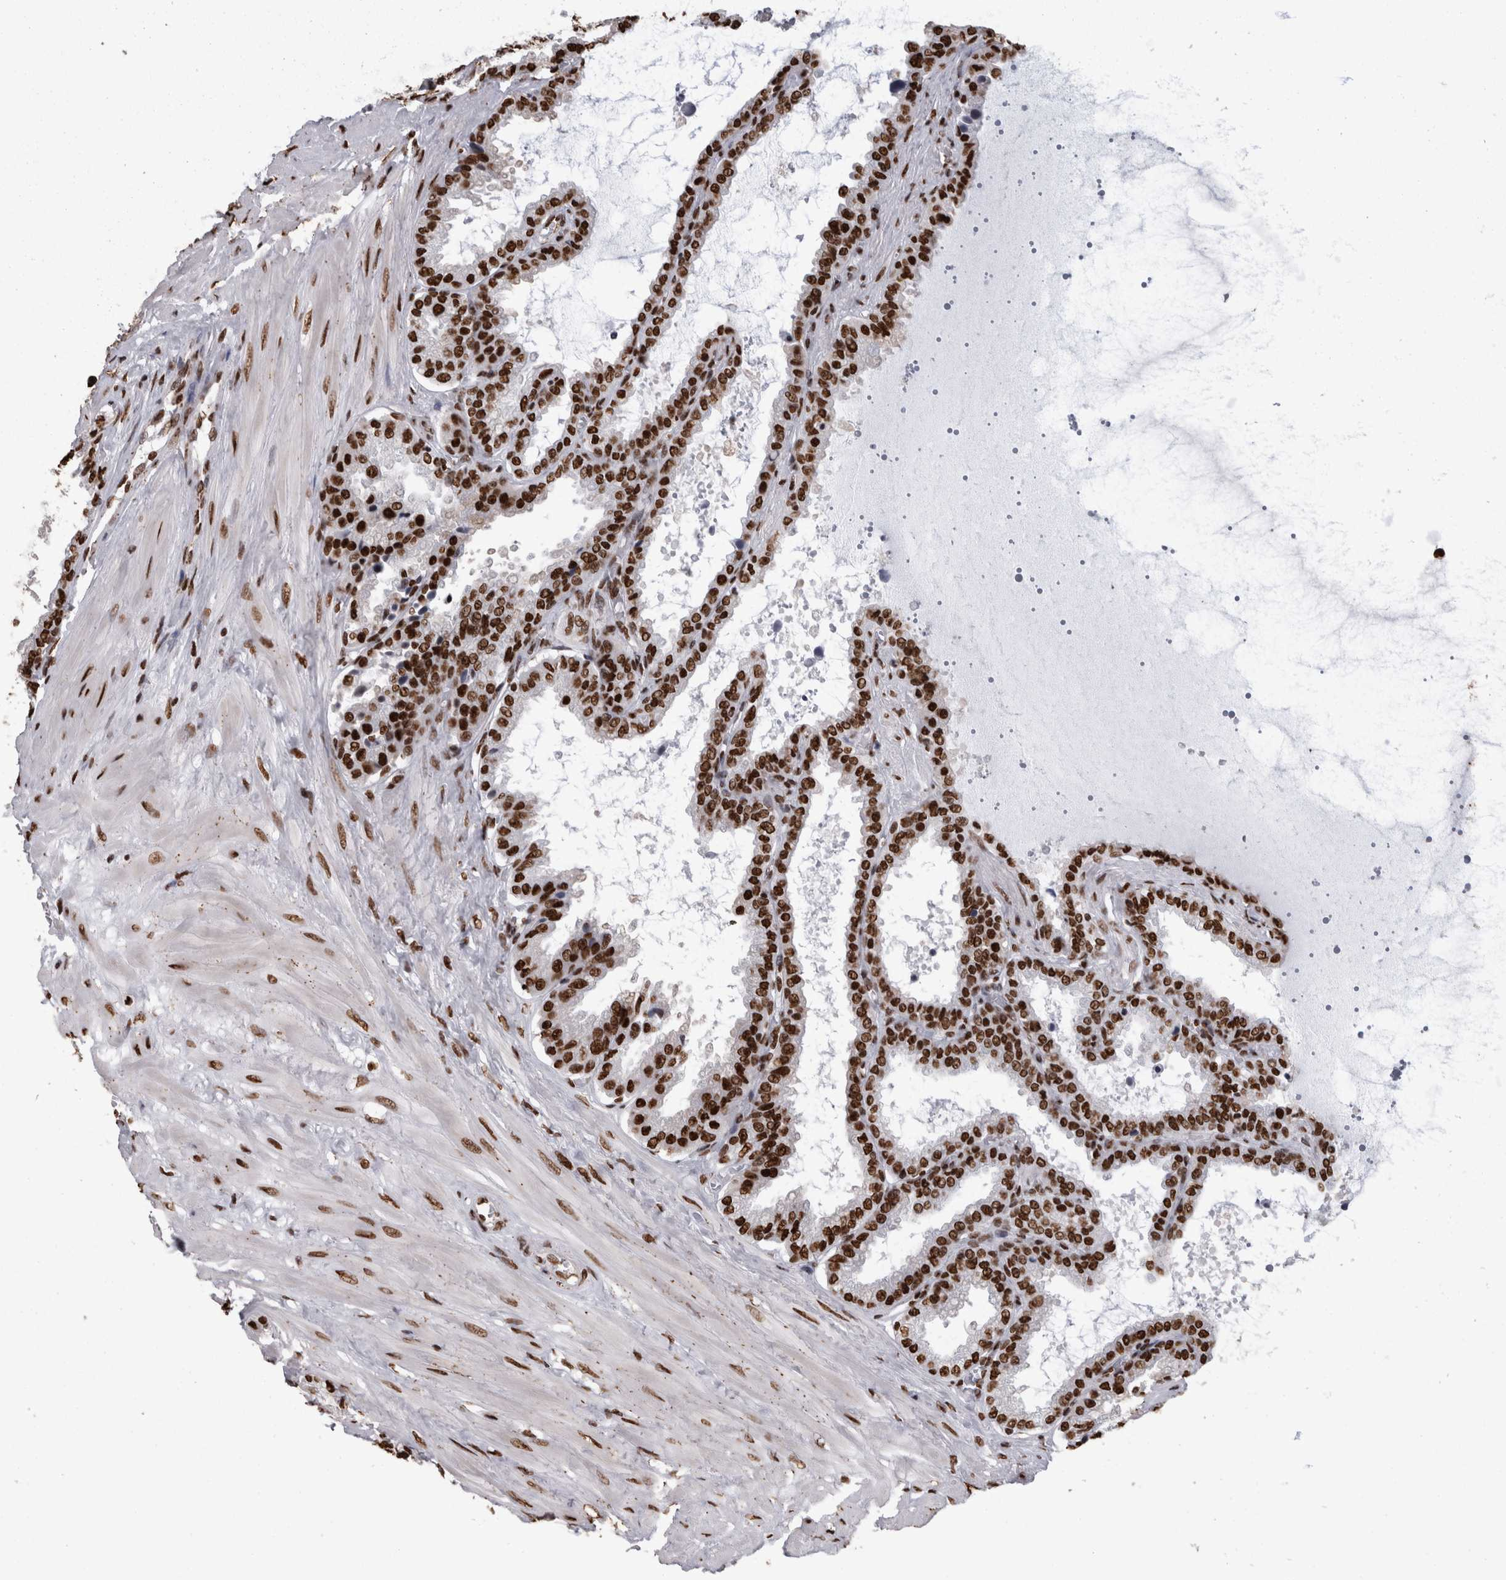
{"staining": {"intensity": "strong", "quantity": ">75%", "location": "nuclear"}, "tissue": "seminal vesicle", "cell_type": "Glandular cells", "image_type": "normal", "snomed": [{"axis": "morphology", "description": "Normal tissue, NOS"}, {"axis": "topography", "description": "Seminal veicle"}], "caption": "Immunohistochemical staining of unremarkable seminal vesicle displays >75% levels of strong nuclear protein positivity in approximately >75% of glandular cells. Immunohistochemistry stains the protein of interest in brown and the nuclei are stained blue.", "gene": "HNRNPM", "patient": {"sex": "male", "age": 46}}